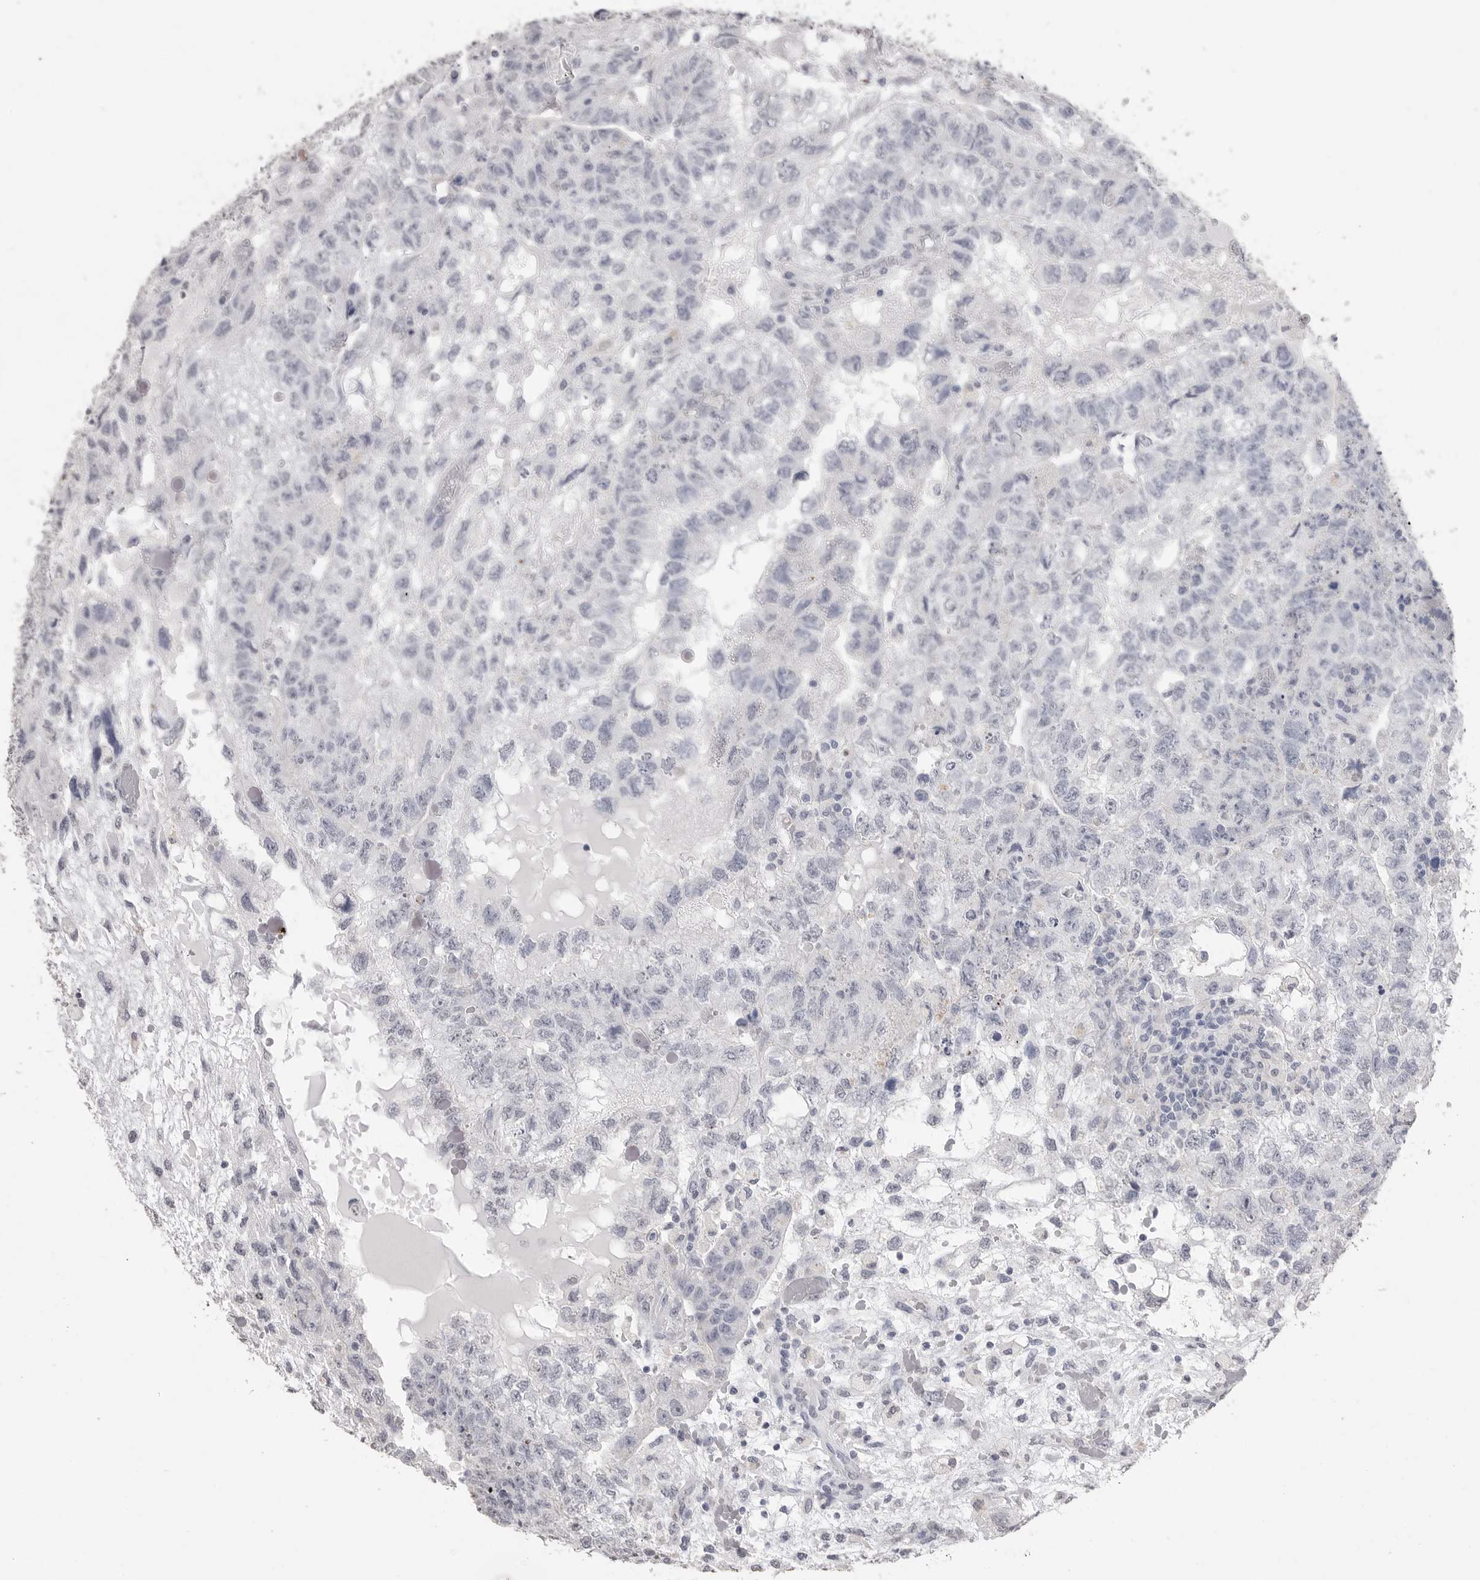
{"staining": {"intensity": "negative", "quantity": "none", "location": "none"}, "tissue": "testis cancer", "cell_type": "Tumor cells", "image_type": "cancer", "snomed": [{"axis": "morphology", "description": "Carcinoma, Embryonal, NOS"}, {"axis": "topography", "description": "Testis"}], "caption": "An immunohistochemistry (IHC) histopathology image of testis cancer (embryonal carcinoma) is shown. There is no staining in tumor cells of testis cancer (embryonal carcinoma).", "gene": "ICAM5", "patient": {"sex": "male", "age": 36}}